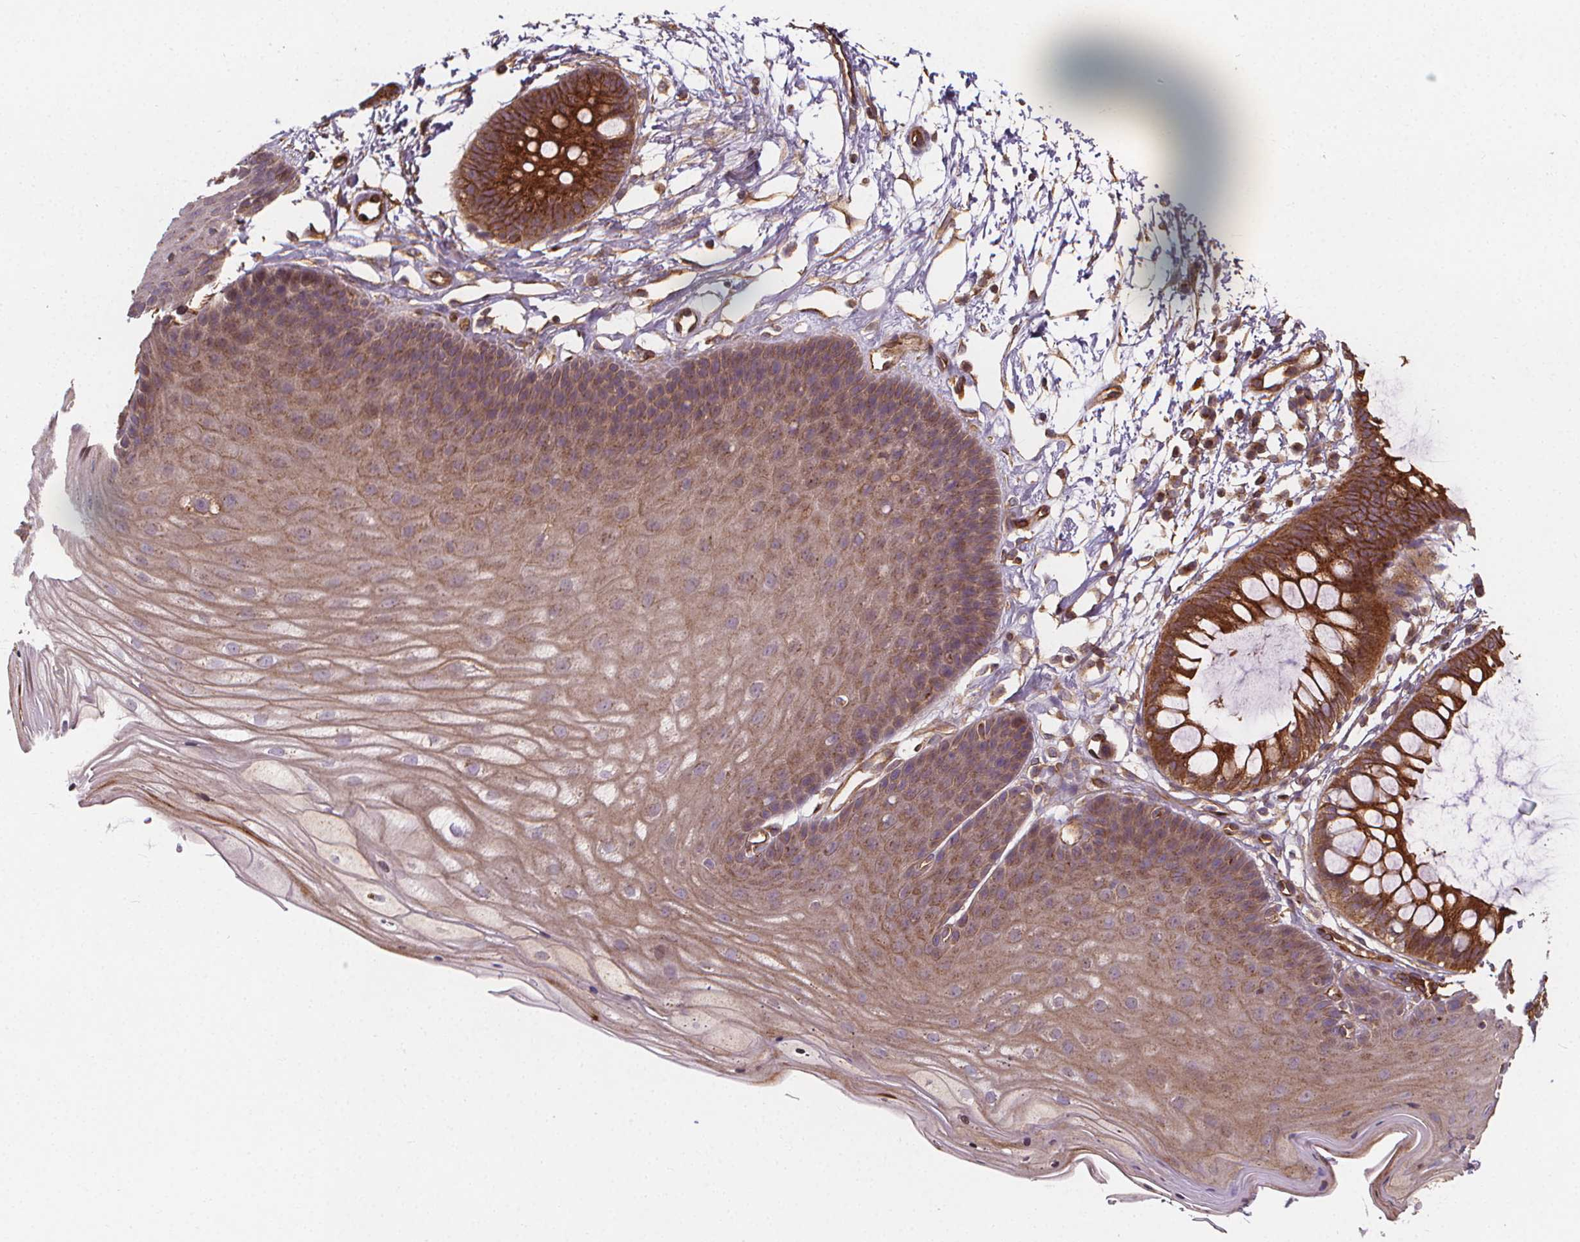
{"staining": {"intensity": "moderate", "quantity": ">75%", "location": "cytoplasmic/membranous"}, "tissue": "skin", "cell_type": "Epidermal cells", "image_type": "normal", "snomed": [{"axis": "morphology", "description": "Normal tissue, NOS"}, {"axis": "topography", "description": "Anal"}], "caption": "DAB immunohistochemical staining of benign skin demonstrates moderate cytoplasmic/membranous protein staining in about >75% of epidermal cells.", "gene": "CLINT1", "patient": {"sex": "male", "age": 53}}